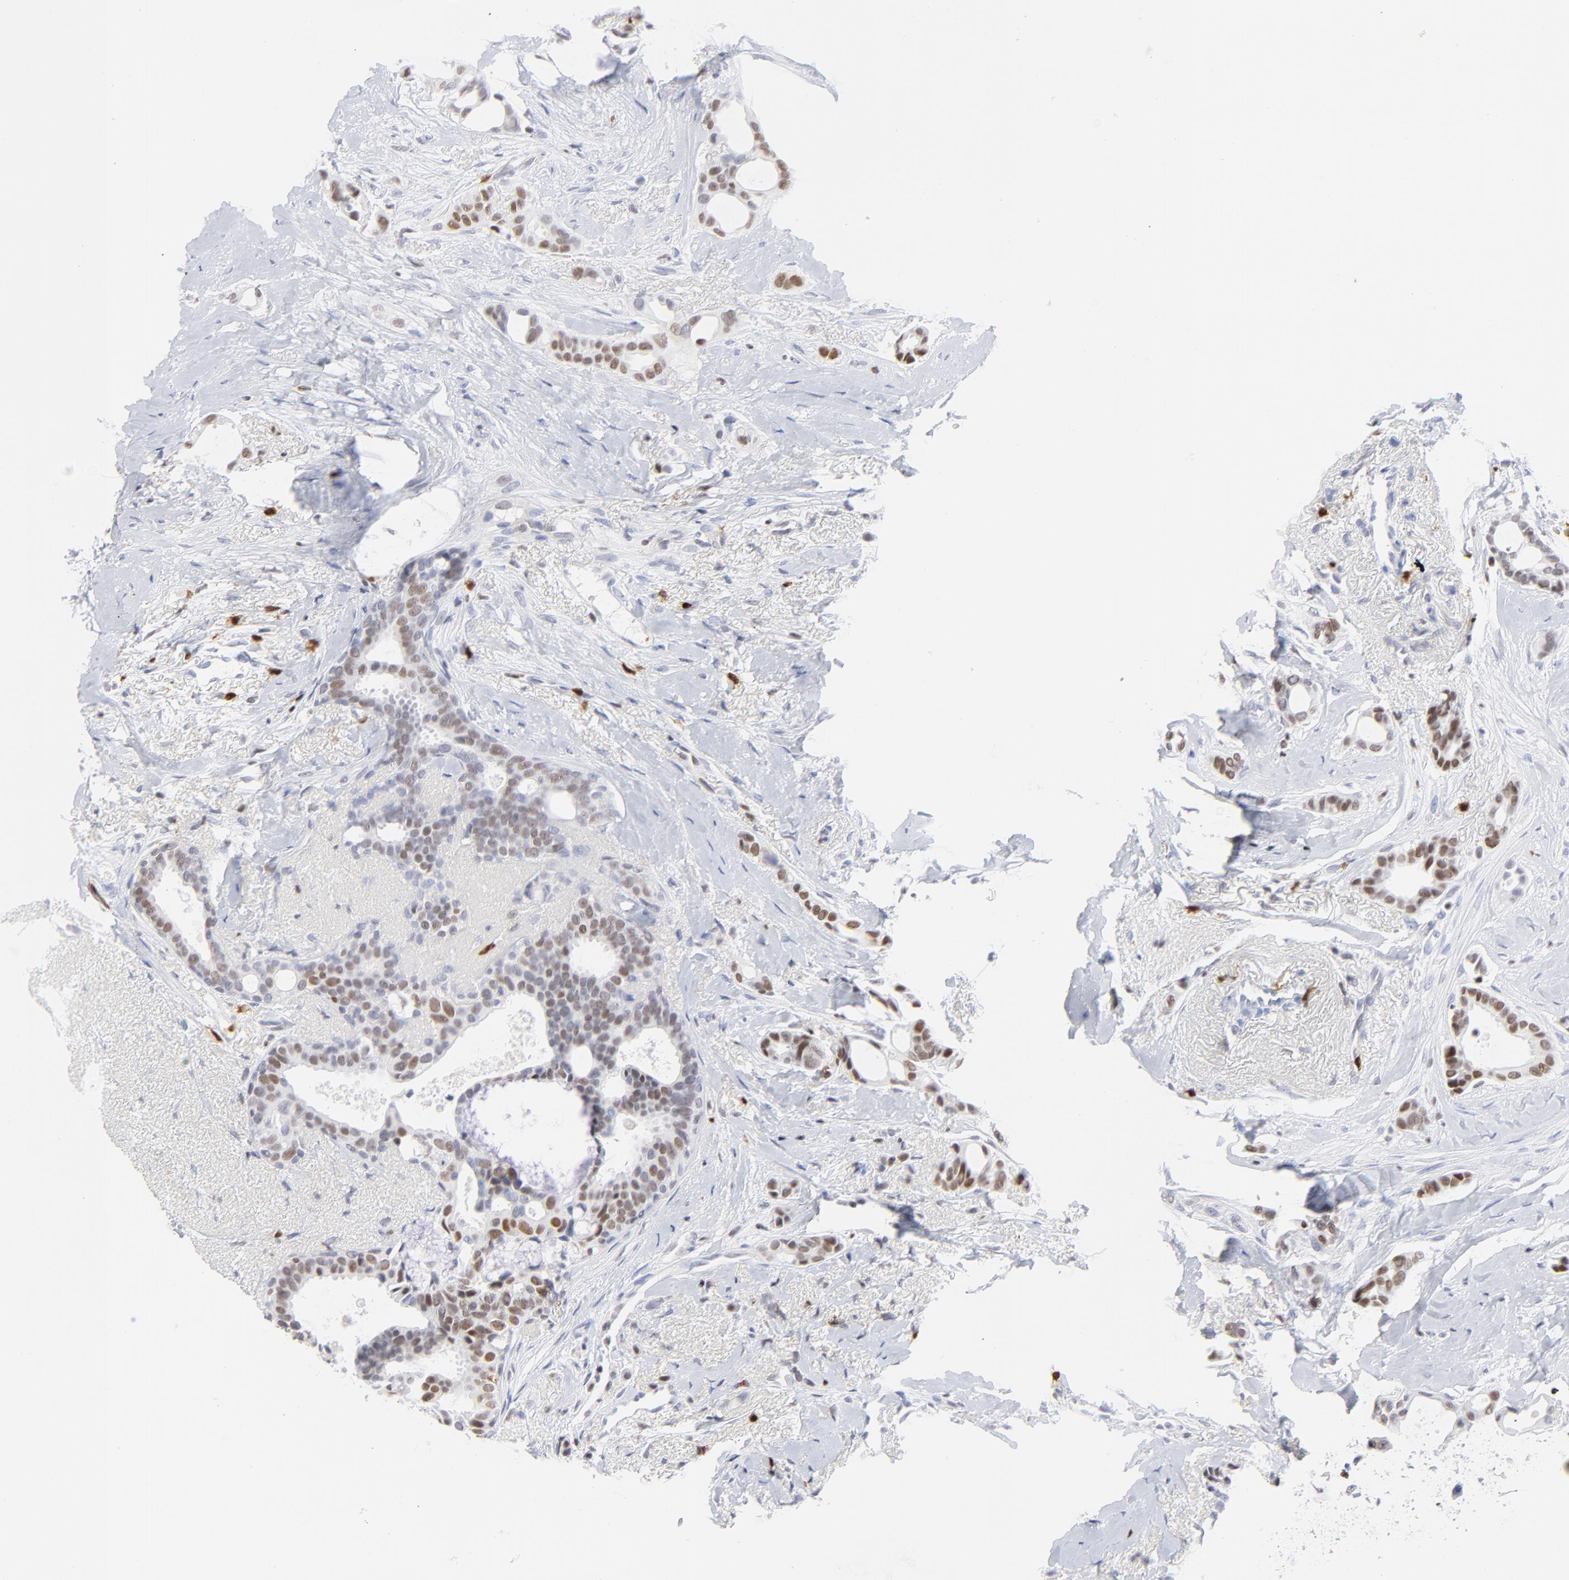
{"staining": {"intensity": "moderate", "quantity": "25%-75%", "location": "nuclear"}, "tissue": "breast cancer", "cell_type": "Tumor cells", "image_type": "cancer", "snomed": [{"axis": "morphology", "description": "Duct carcinoma"}, {"axis": "topography", "description": "Breast"}], "caption": "Breast invasive ductal carcinoma tissue displays moderate nuclear expression in approximately 25%-75% of tumor cells", "gene": "ZAP70", "patient": {"sex": "female", "age": 54}}